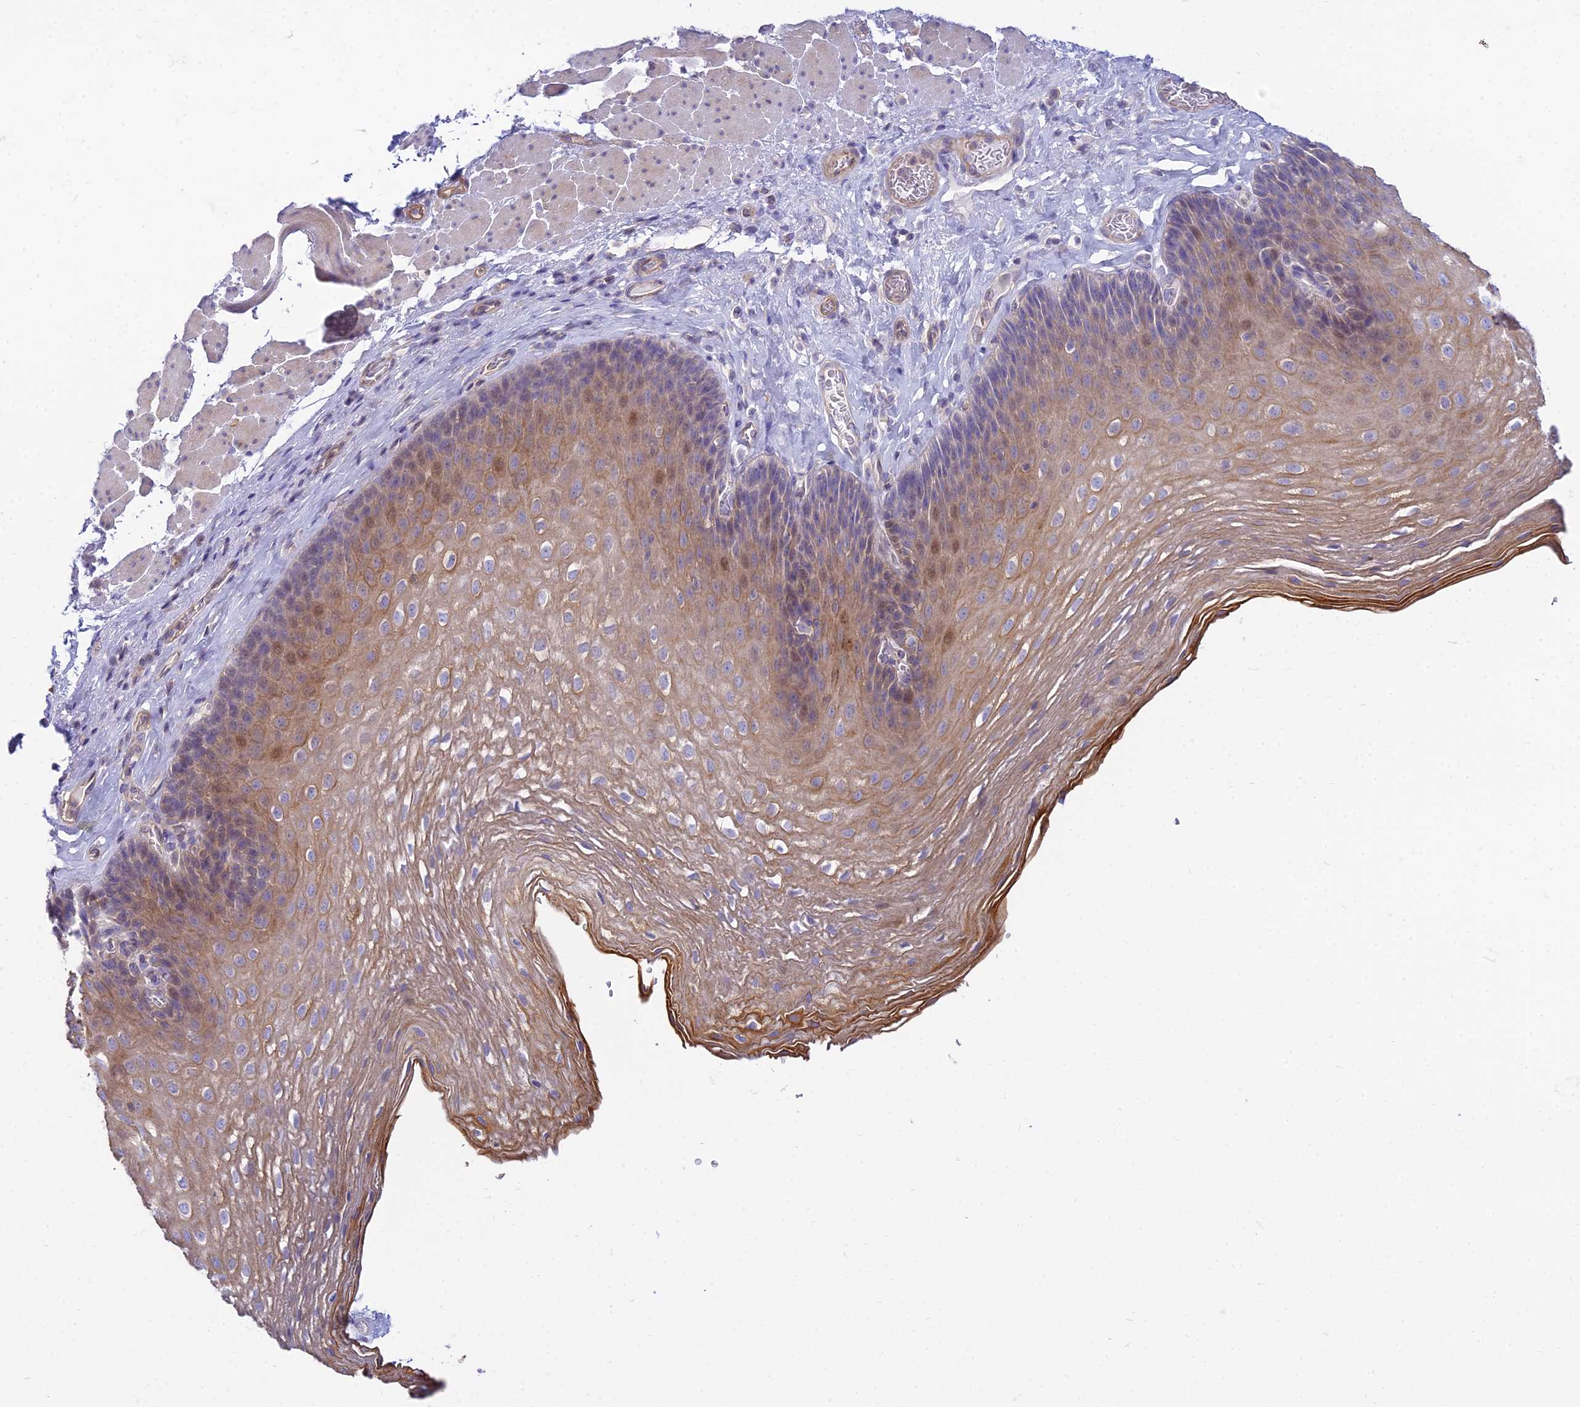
{"staining": {"intensity": "moderate", "quantity": "25%-75%", "location": "cytoplasmic/membranous,nuclear"}, "tissue": "esophagus", "cell_type": "Squamous epithelial cells", "image_type": "normal", "snomed": [{"axis": "morphology", "description": "Normal tissue, NOS"}, {"axis": "topography", "description": "Esophagus"}], "caption": "Immunohistochemistry of unremarkable human esophagus exhibits medium levels of moderate cytoplasmic/membranous,nuclear expression in approximately 25%-75% of squamous epithelial cells.", "gene": "SMIM24", "patient": {"sex": "female", "age": 66}}